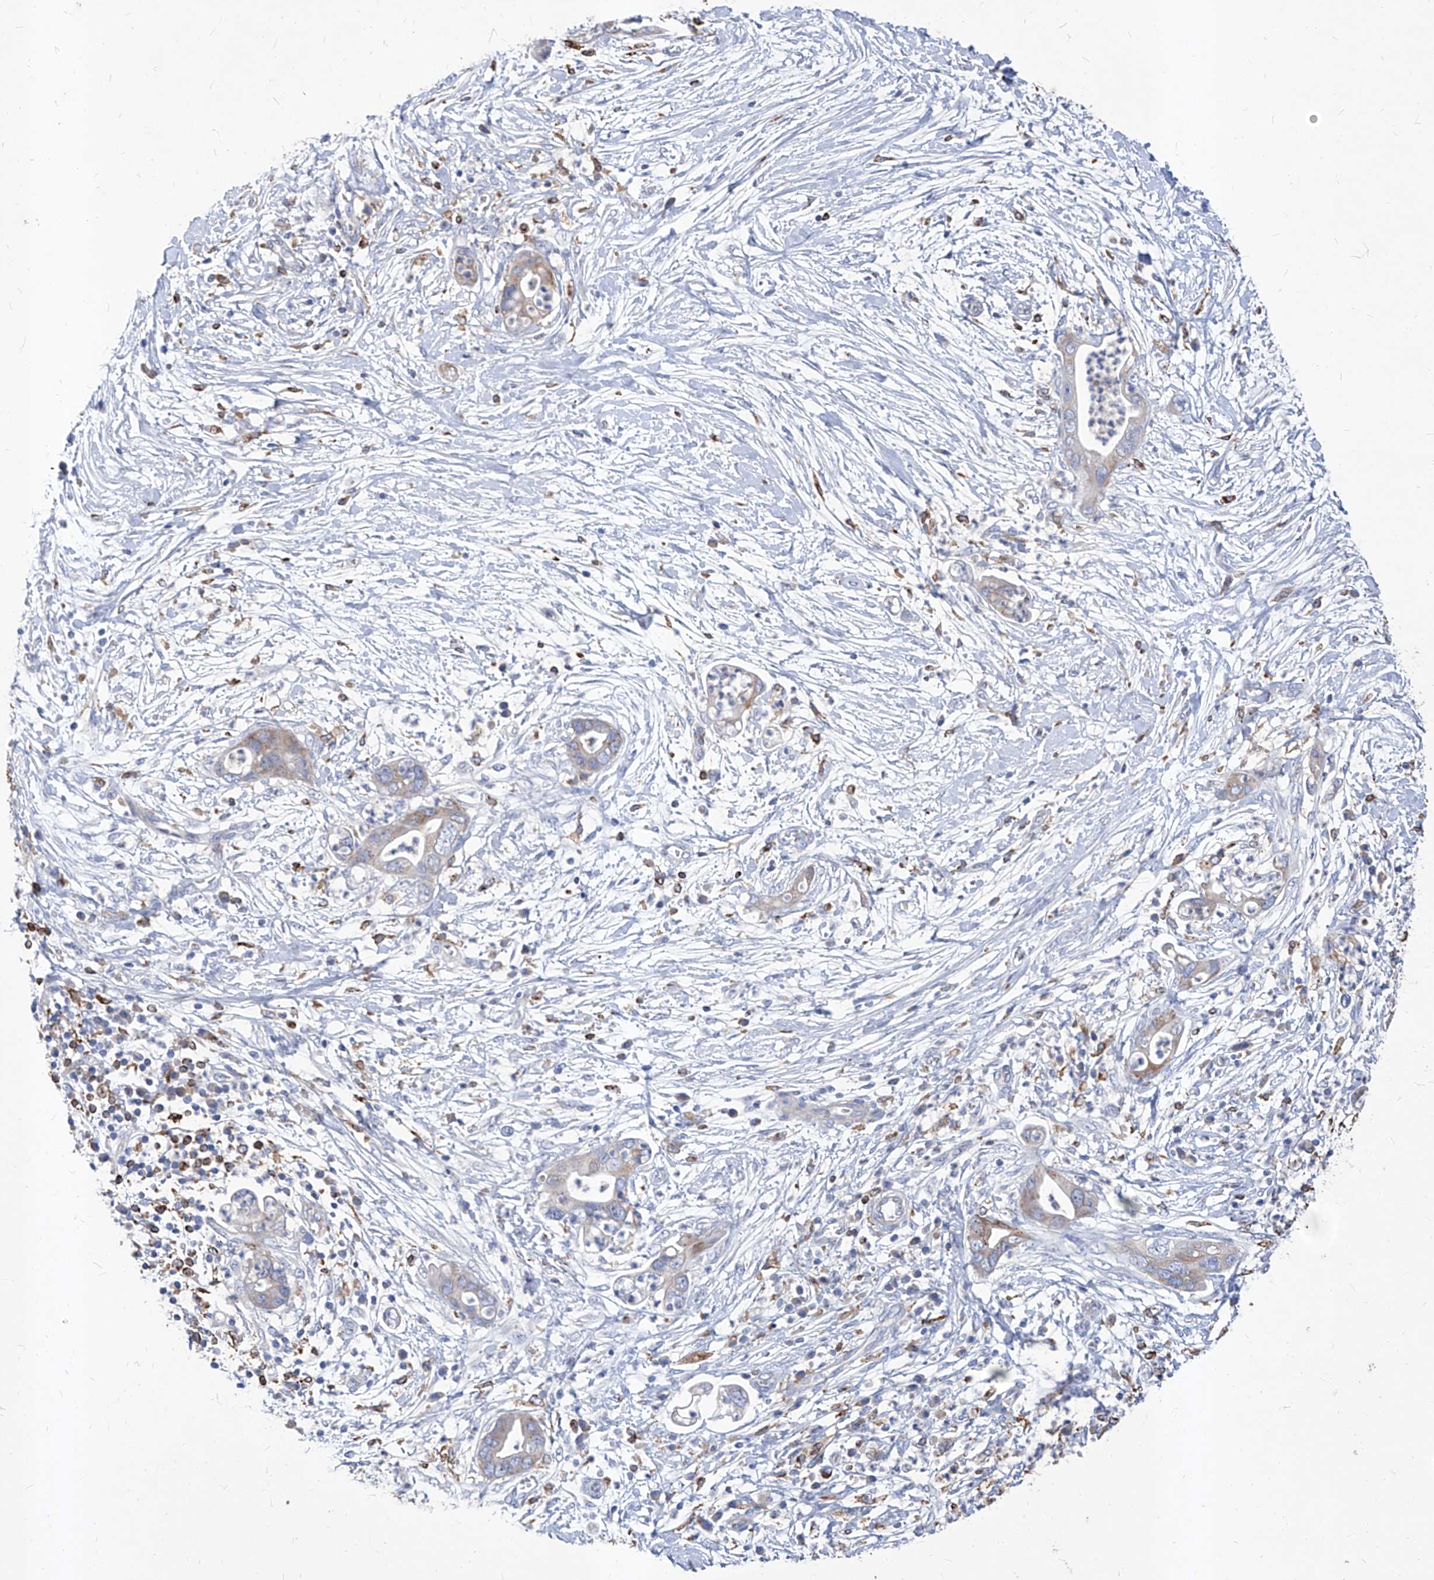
{"staining": {"intensity": "weak", "quantity": "<25%", "location": "cytoplasmic/membranous"}, "tissue": "pancreatic cancer", "cell_type": "Tumor cells", "image_type": "cancer", "snomed": [{"axis": "morphology", "description": "Adenocarcinoma, NOS"}, {"axis": "topography", "description": "Pancreas"}], "caption": "A high-resolution image shows immunohistochemistry (IHC) staining of pancreatic cancer, which displays no significant expression in tumor cells. (DAB IHC visualized using brightfield microscopy, high magnification).", "gene": "UBOX5", "patient": {"sex": "male", "age": 75}}